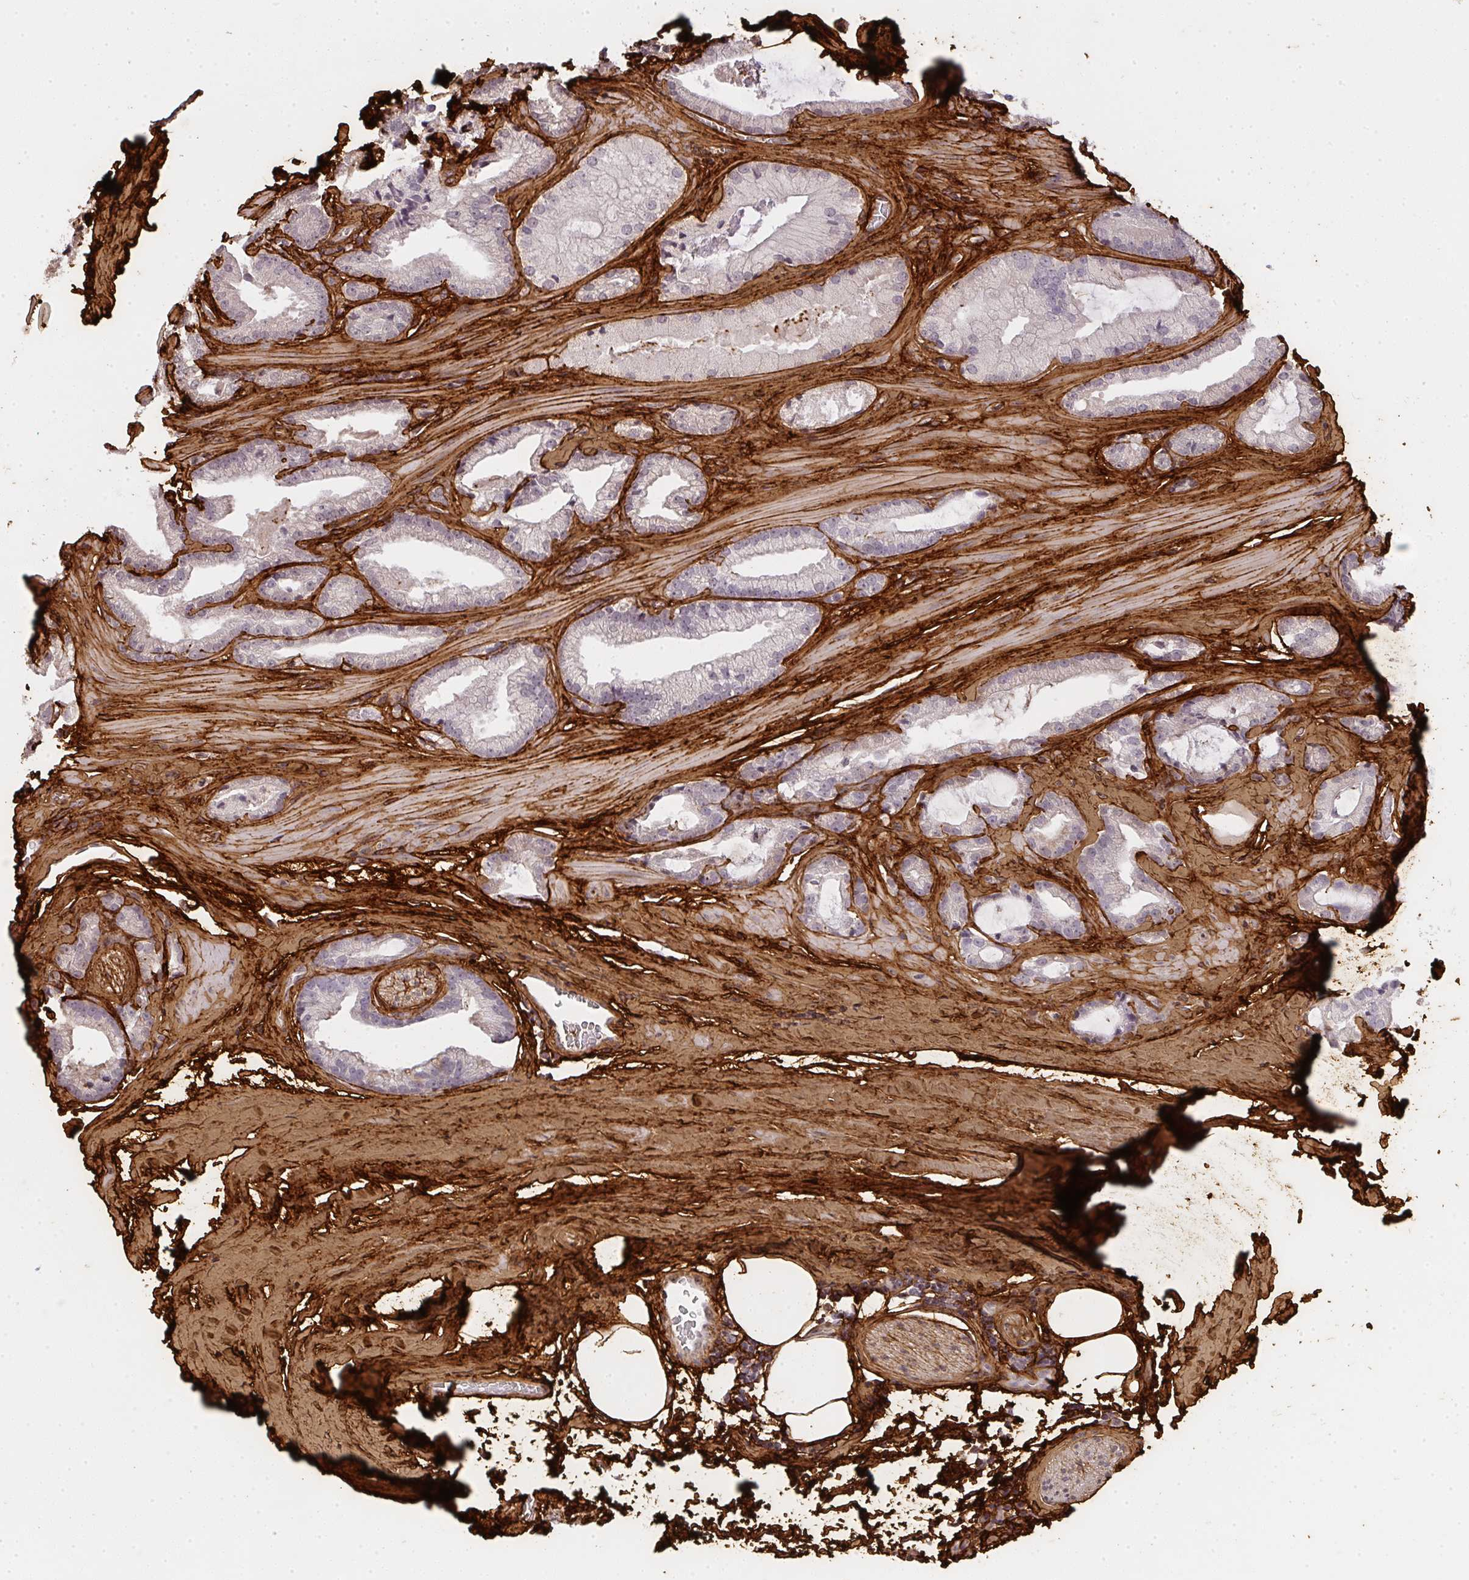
{"staining": {"intensity": "negative", "quantity": "none", "location": "none"}, "tissue": "prostate cancer", "cell_type": "Tumor cells", "image_type": "cancer", "snomed": [{"axis": "morphology", "description": "Adenocarcinoma, High grade"}, {"axis": "topography", "description": "Prostate"}], "caption": "The IHC histopathology image has no significant expression in tumor cells of prostate cancer (high-grade adenocarcinoma) tissue.", "gene": "COL3A1", "patient": {"sex": "male", "age": 68}}